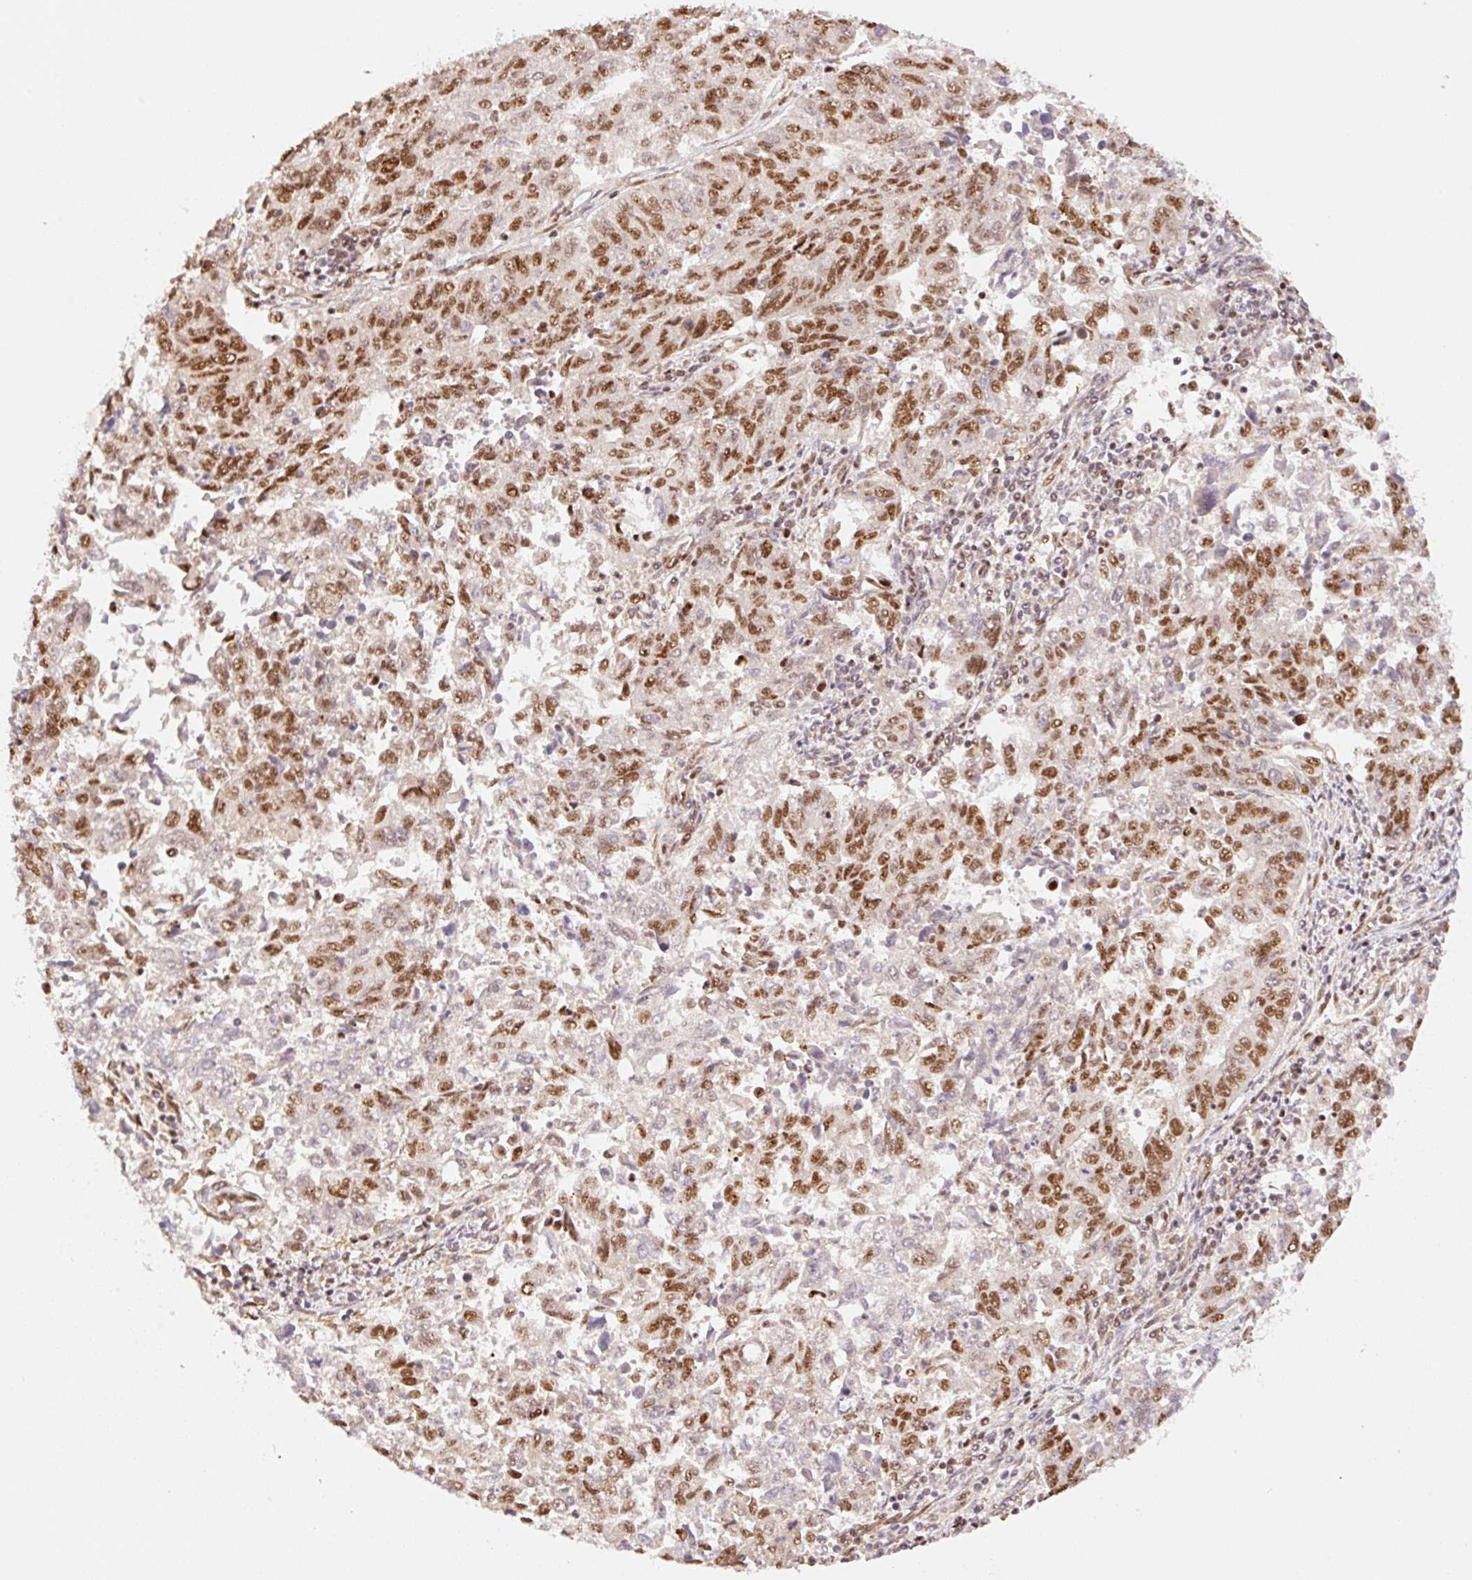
{"staining": {"intensity": "moderate", "quantity": "25%-75%", "location": "nuclear"}, "tissue": "endometrial cancer", "cell_type": "Tumor cells", "image_type": "cancer", "snomed": [{"axis": "morphology", "description": "Adenocarcinoma, NOS"}, {"axis": "topography", "description": "Endometrium"}], "caption": "Human endometrial adenocarcinoma stained with a protein marker exhibits moderate staining in tumor cells.", "gene": "INTS8", "patient": {"sex": "female", "age": 42}}